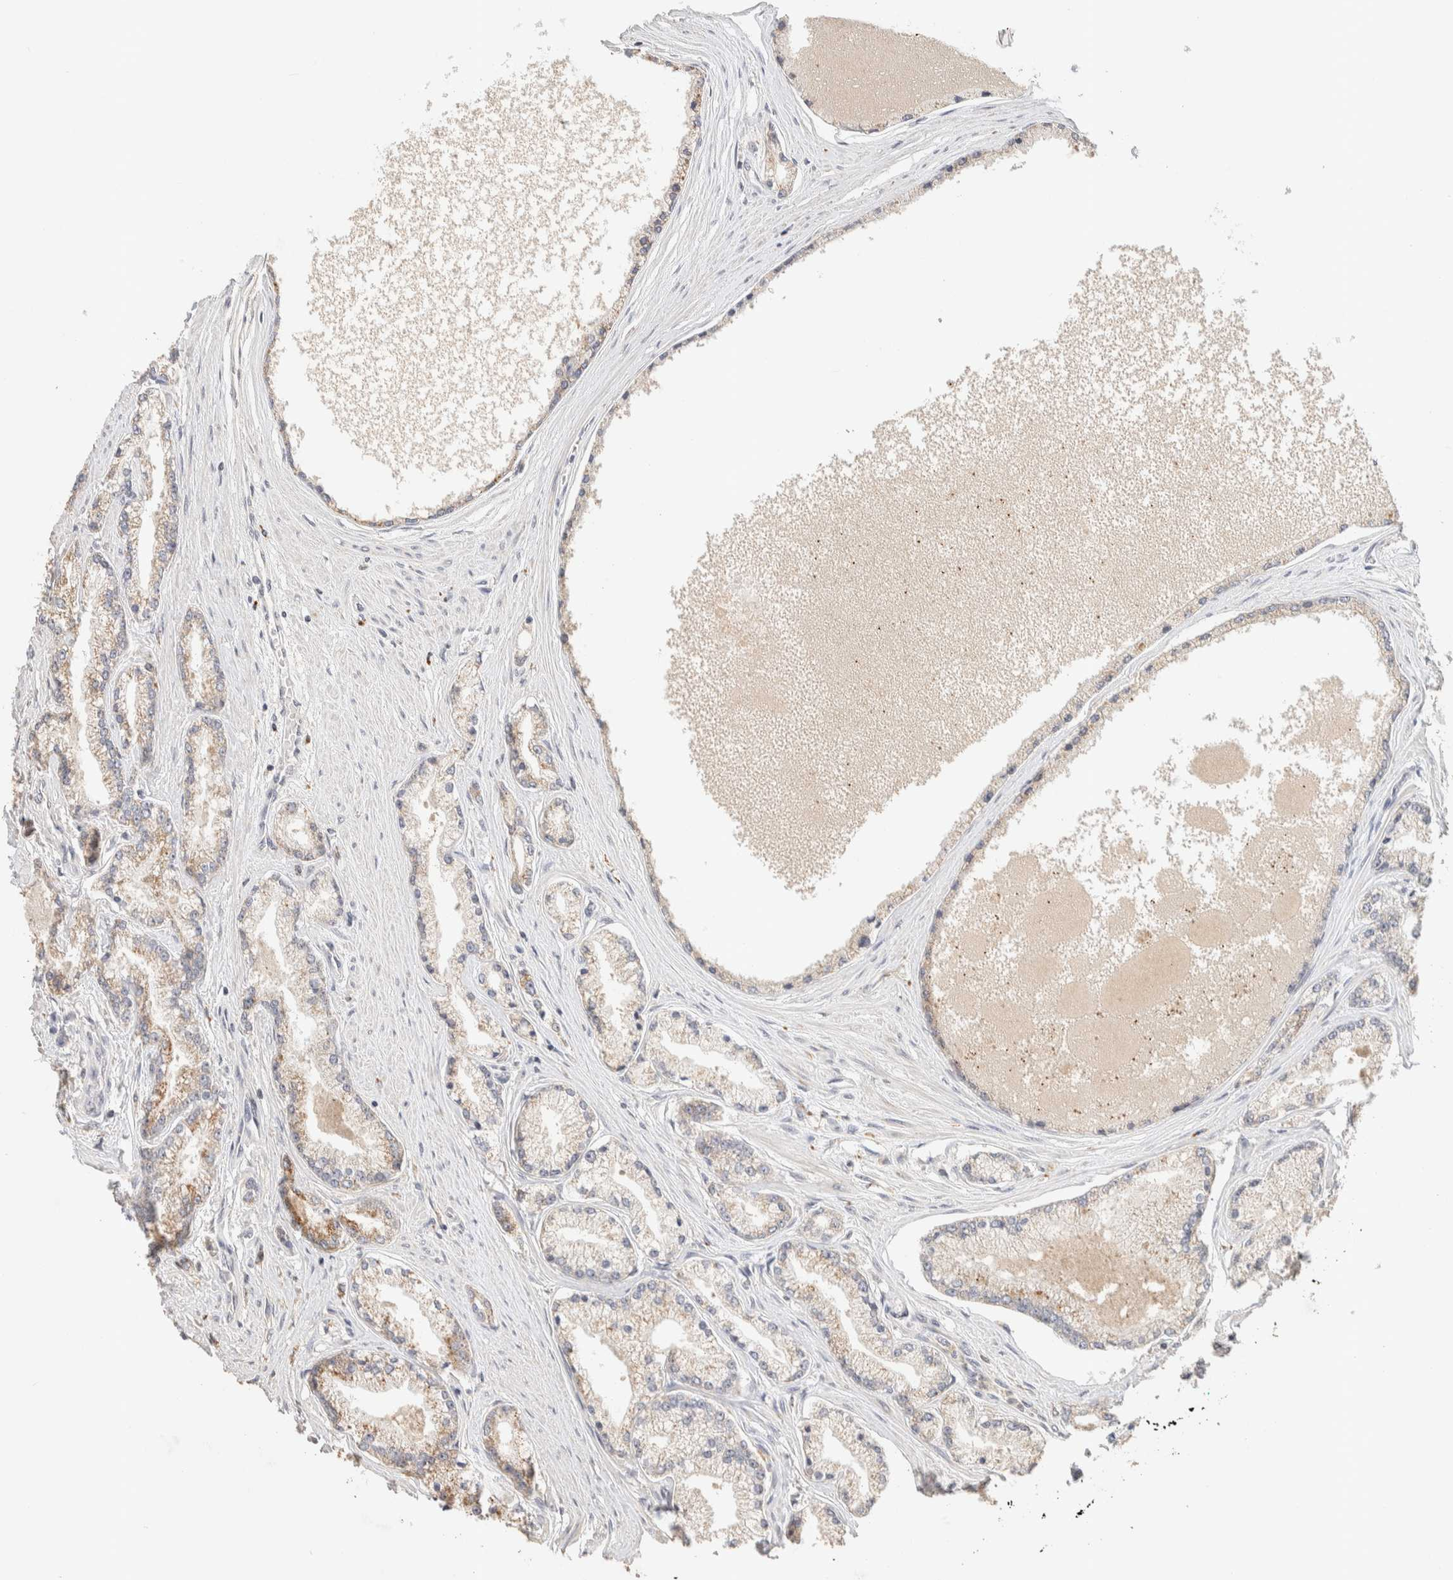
{"staining": {"intensity": "weak", "quantity": "25%-75%", "location": "cytoplasmic/membranous"}, "tissue": "prostate cancer", "cell_type": "Tumor cells", "image_type": "cancer", "snomed": [{"axis": "morphology", "description": "Adenocarcinoma, High grade"}, {"axis": "topography", "description": "Prostate"}], "caption": "Human prostate cancer stained for a protein (brown) demonstrates weak cytoplasmic/membranous positive expression in about 25%-75% of tumor cells.", "gene": "ITPA", "patient": {"sex": "male", "age": 71}}